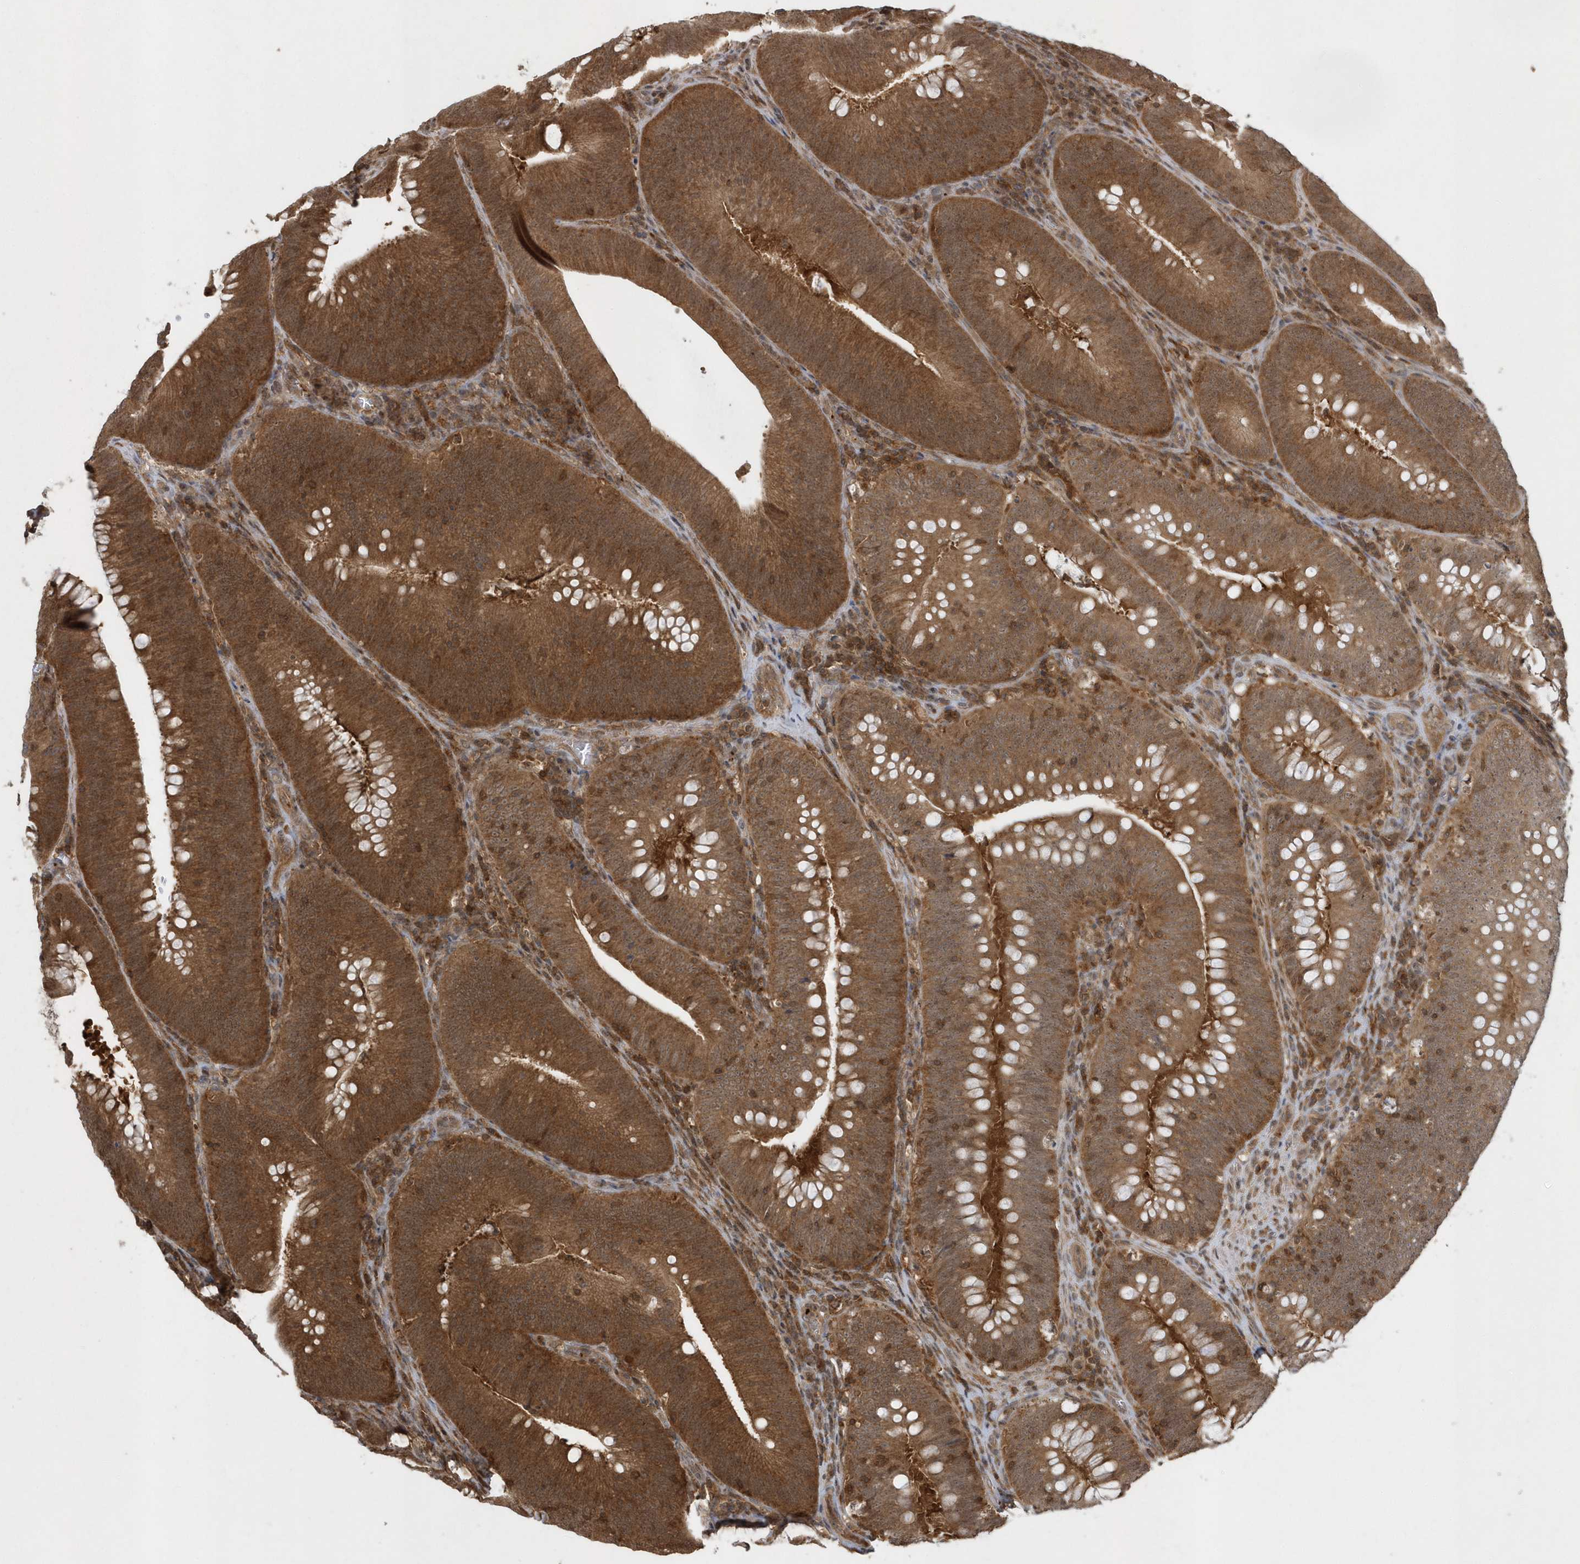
{"staining": {"intensity": "strong", "quantity": ">75%", "location": "cytoplasmic/membranous"}, "tissue": "colorectal cancer", "cell_type": "Tumor cells", "image_type": "cancer", "snomed": [{"axis": "morphology", "description": "Normal tissue, NOS"}, {"axis": "topography", "description": "Colon"}], "caption": "Tumor cells exhibit strong cytoplasmic/membranous positivity in about >75% of cells in colorectal cancer.", "gene": "ACYP1", "patient": {"sex": "female", "age": 82}}